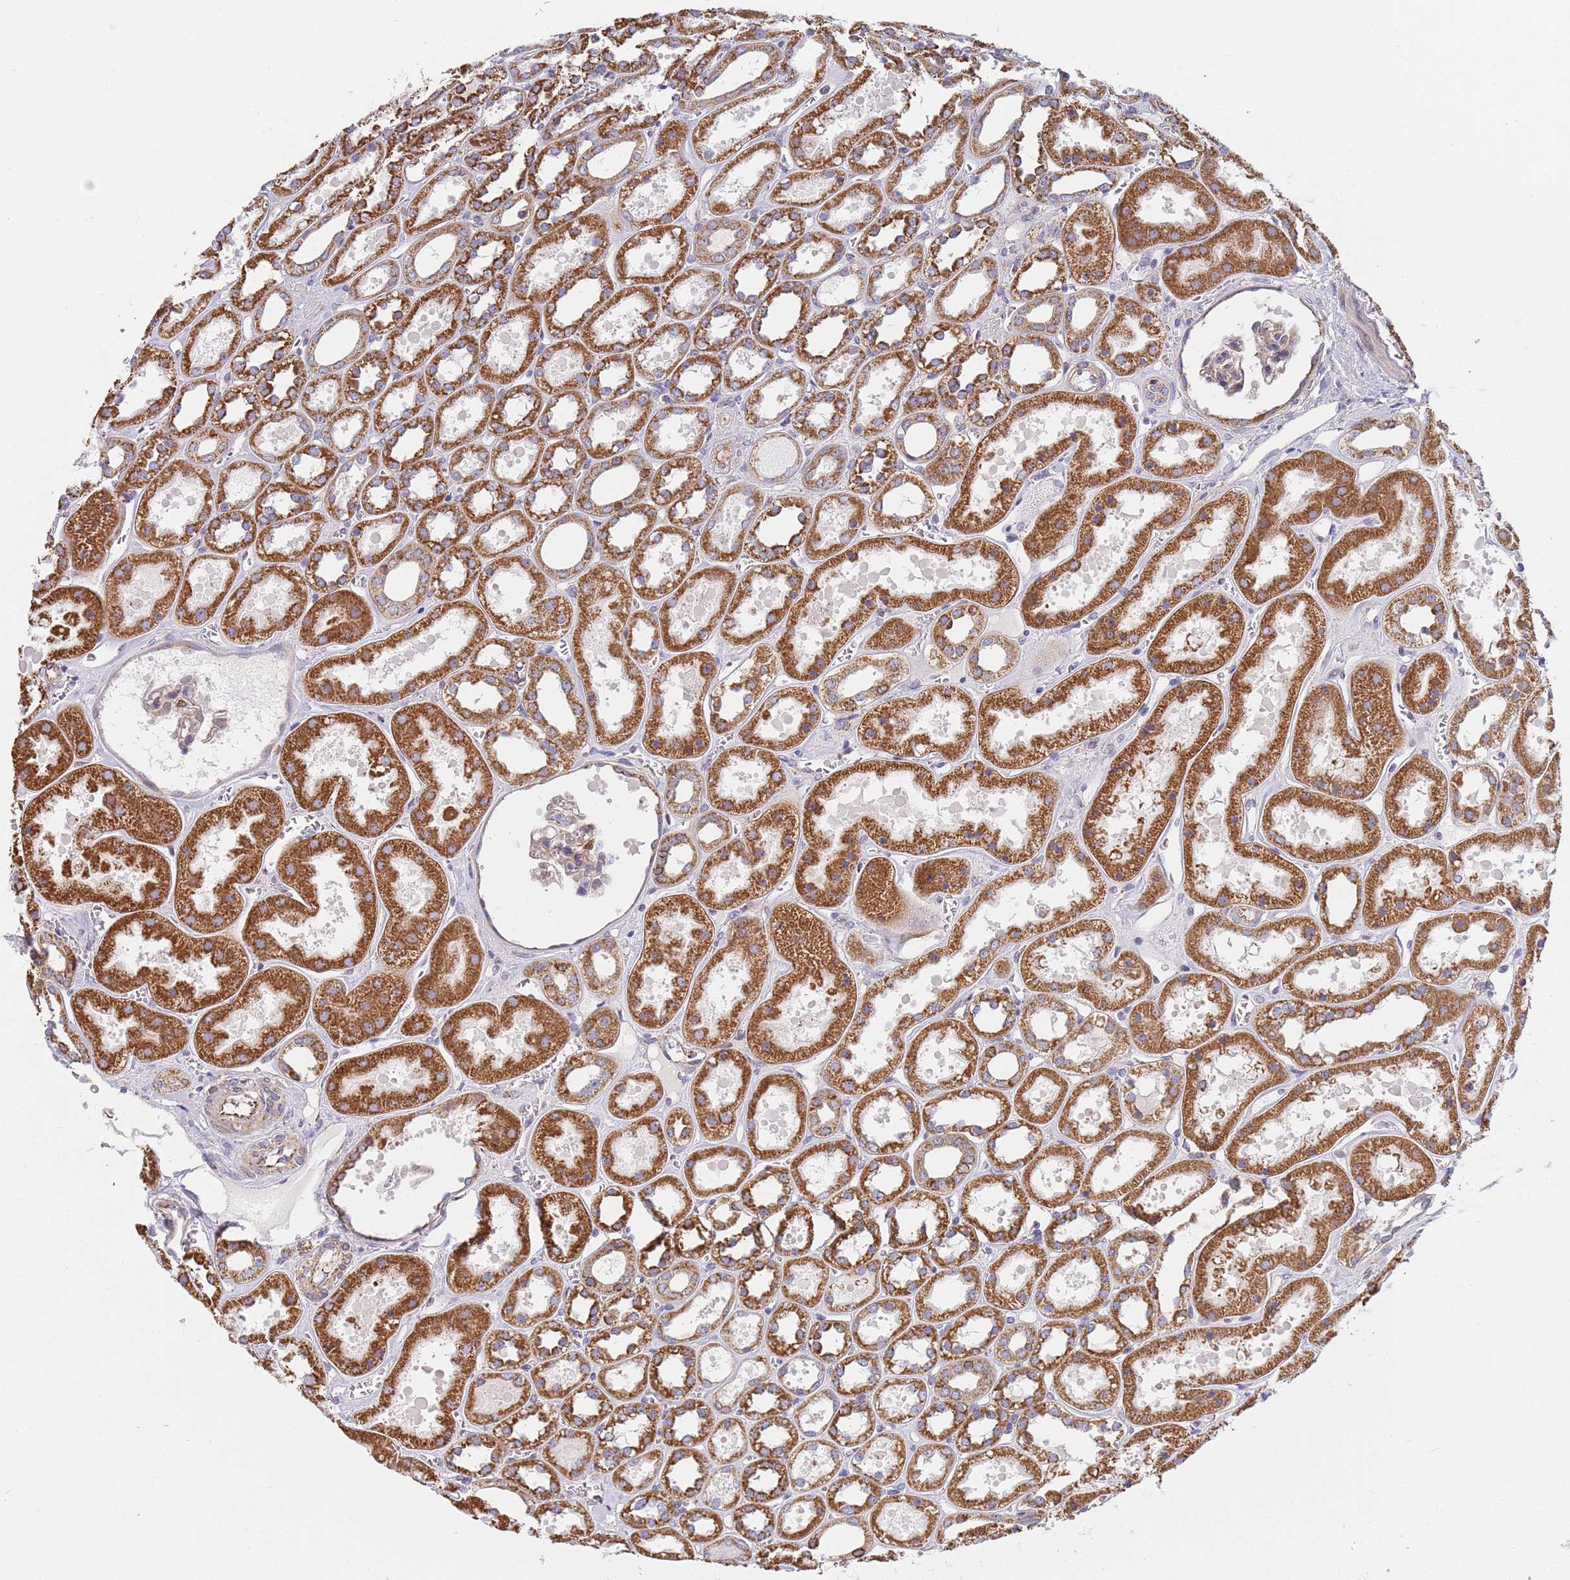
{"staining": {"intensity": "weak", "quantity": "<25%", "location": "cytoplasmic/membranous"}, "tissue": "kidney", "cell_type": "Cells in glomeruli", "image_type": "normal", "snomed": [{"axis": "morphology", "description": "Normal tissue, NOS"}, {"axis": "topography", "description": "Kidney"}], "caption": "This is an IHC image of benign human kidney. There is no positivity in cells in glomeruli.", "gene": "PWWP3A", "patient": {"sex": "female", "age": 41}}